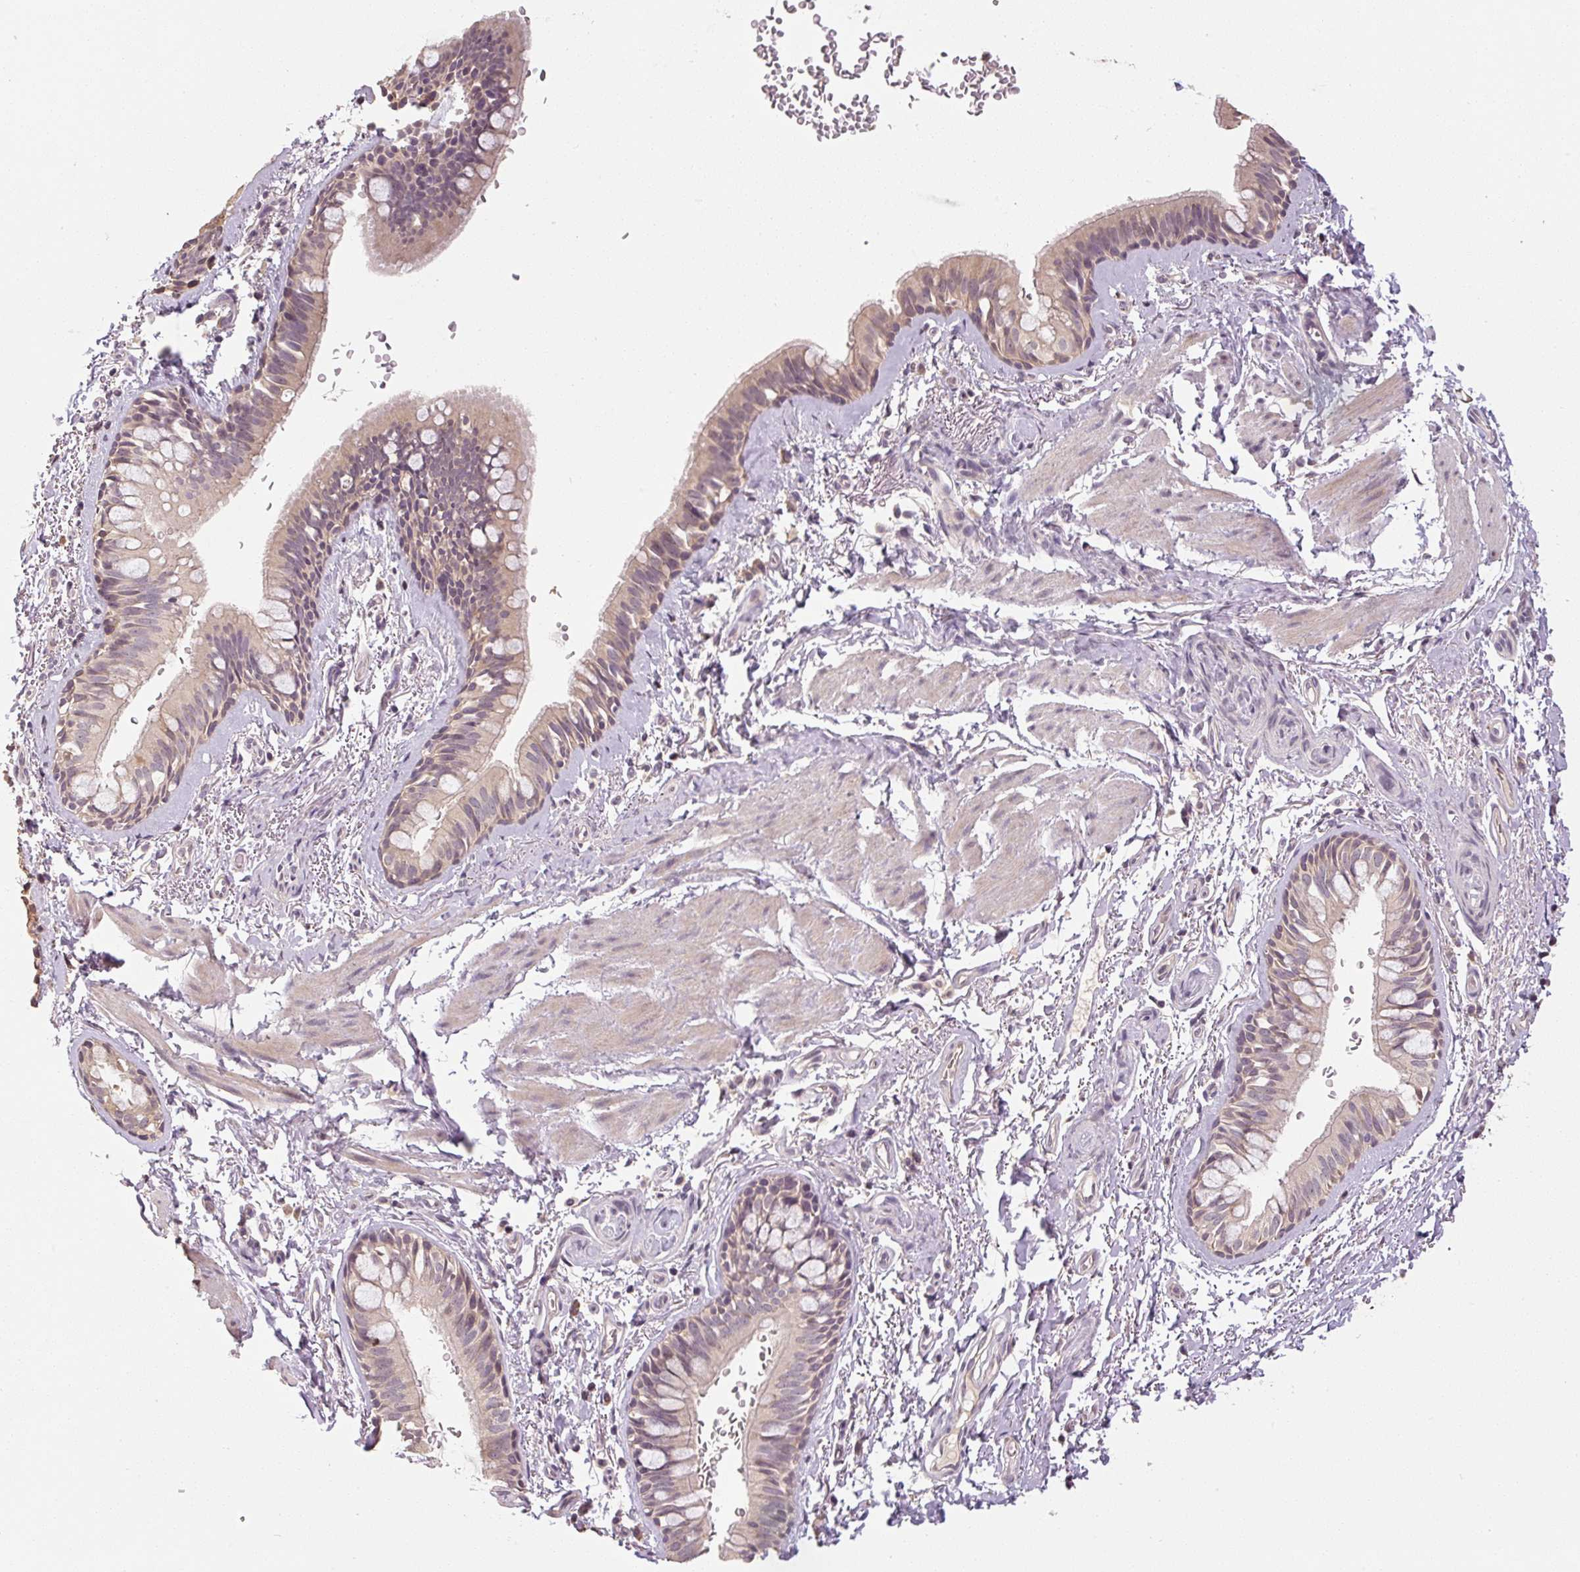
{"staining": {"intensity": "weak", "quantity": "<25%", "location": "cytoplasmic/membranous"}, "tissue": "bronchus", "cell_type": "Respiratory epithelial cells", "image_type": "normal", "snomed": [{"axis": "morphology", "description": "Normal tissue, NOS"}, {"axis": "topography", "description": "Bronchus"}], "caption": "This is an IHC histopathology image of benign bronchus. There is no expression in respiratory epithelial cells.", "gene": "CFAP65", "patient": {"sex": "male", "age": 67}}